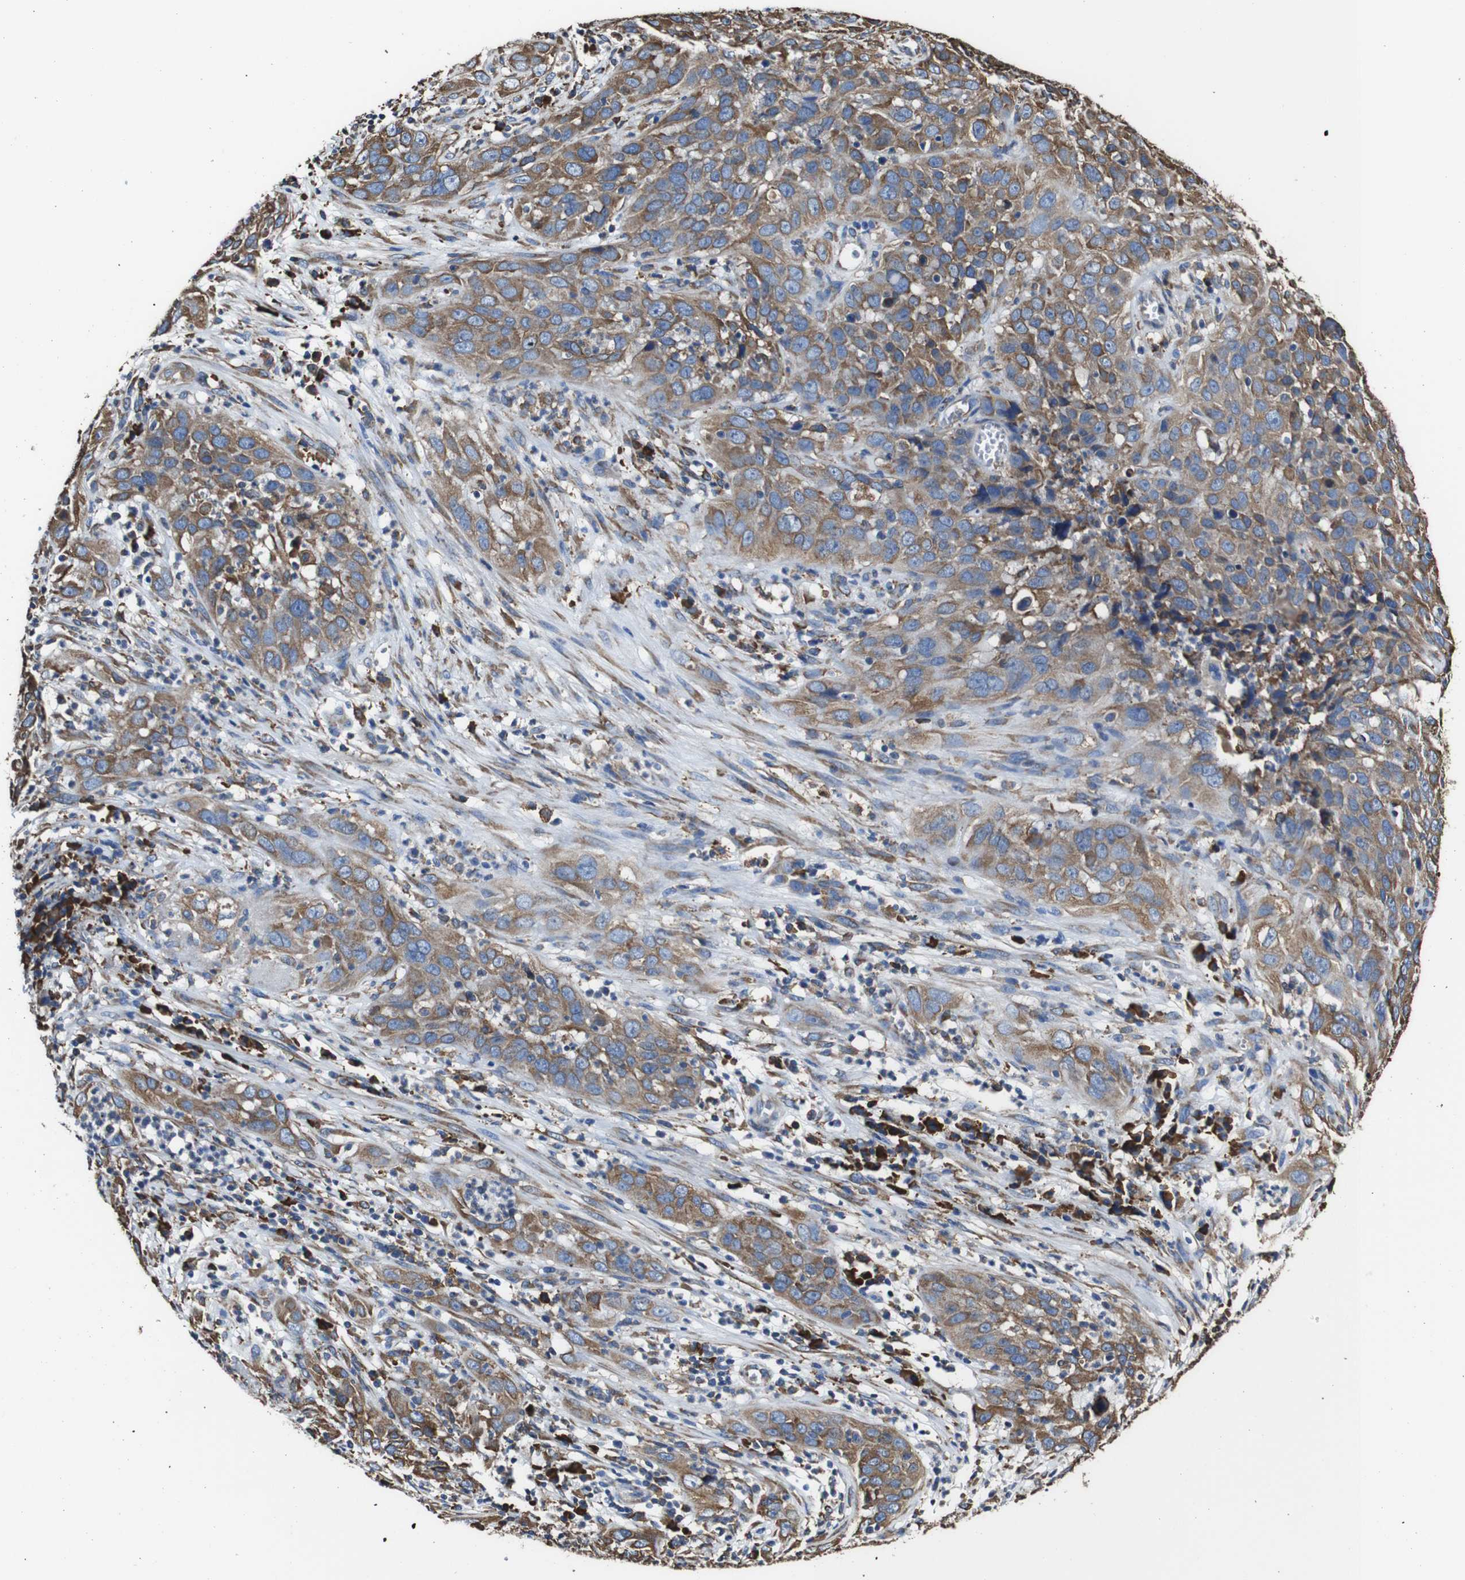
{"staining": {"intensity": "moderate", "quantity": ">75%", "location": "cytoplasmic/membranous"}, "tissue": "cervical cancer", "cell_type": "Tumor cells", "image_type": "cancer", "snomed": [{"axis": "morphology", "description": "Squamous cell carcinoma, NOS"}, {"axis": "topography", "description": "Cervix"}], "caption": "About >75% of tumor cells in cervical cancer exhibit moderate cytoplasmic/membranous protein staining as visualized by brown immunohistochemical staining.", "gene": "PPIB", "patient": {"sex": "female", "age": 32}}